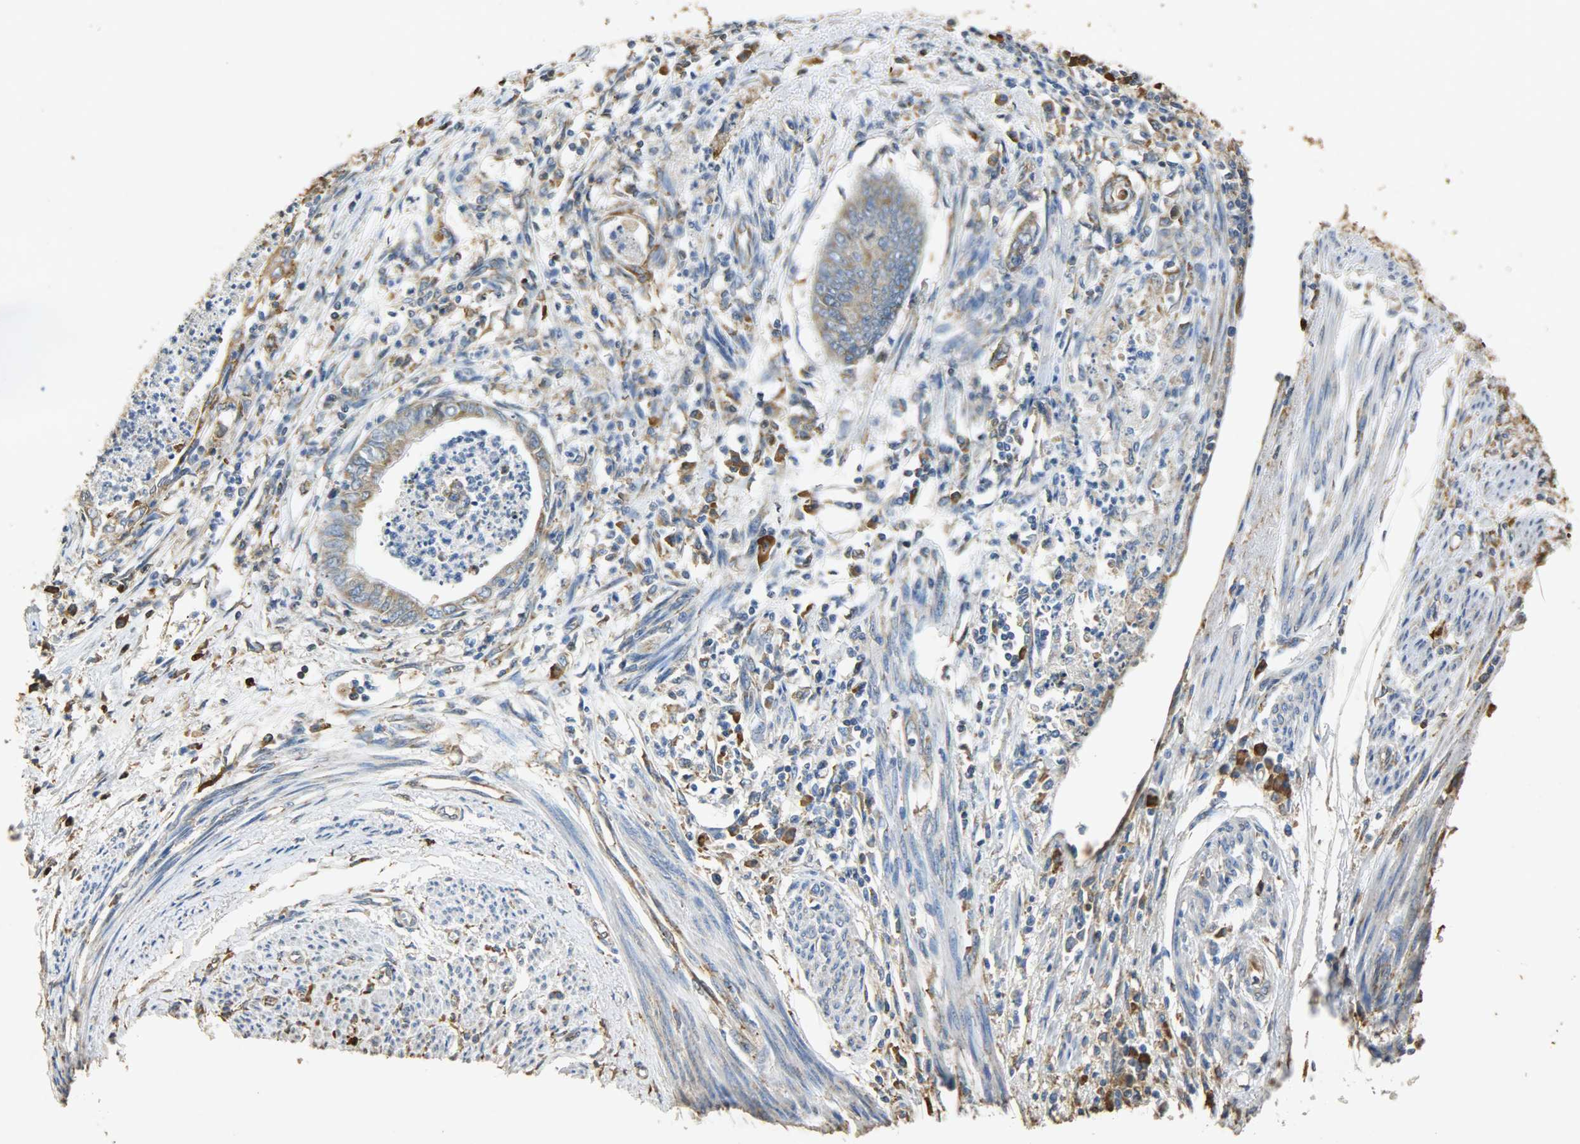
{"staining": {"intensity": "moderate", "quantity": ">75%", "location": "cytoplasmic/membranous"}, "tissue": "endometrial cancer", "cell_type": "Tumor cells", "image_type": "cancer", "snomed": [{"axis": "morphology", "description": "Adenocarcinoma, NOS"}, {"axis": "topography", "description": "Endometrium"}], "caption": "Endometrial cancer (adenocarcinoma) stained with immunohistochemistry (IHC) reveals moderate cytoplasmic/membranous positivity in approximately >75% of tumor cells.", "gene": "HSPA5", "patient": {"sex": "female", "age": 79}}